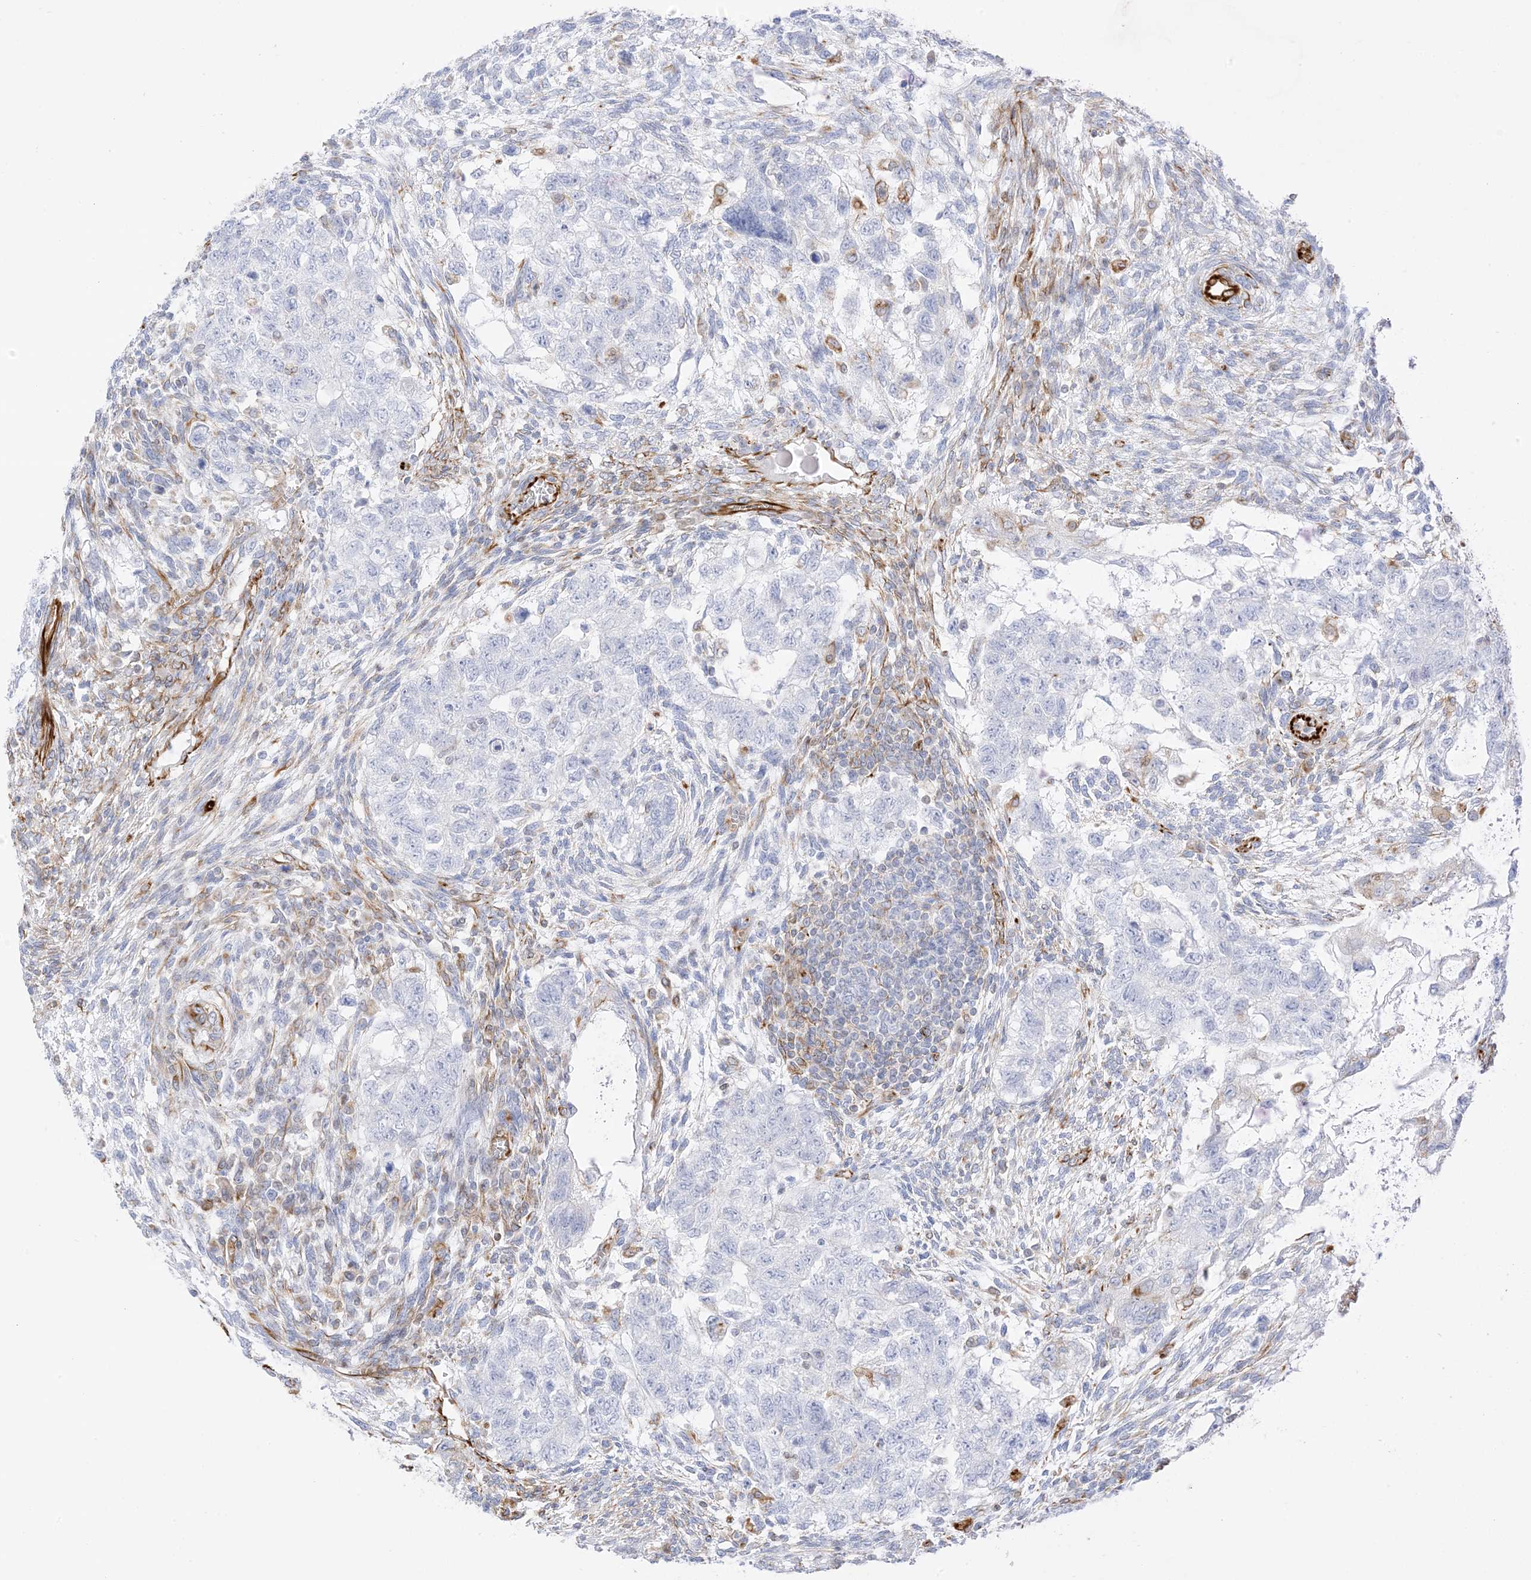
{"staining": {"intensity": "negative", "quantity": "none", "location": "none"}, "tissue": "testis cancer", "cell_type": "Tumor cells", "image_type": "cancer", "snomed": [{"axis": "morphology", "description": "Carcinoma, Embryonal, NOS"}, {"axis": "topography", "description": "Testis"}], "caption": "Immunohistochemistry image of neoplastic tissue: embryonal carcinoma (testis) stained with DAB (3,3'-diaminobenzidine) demonstrates no significant protein expression in tumor cells.", "gene": "PID1", "patient": {"sex": "male", "age": 37}}